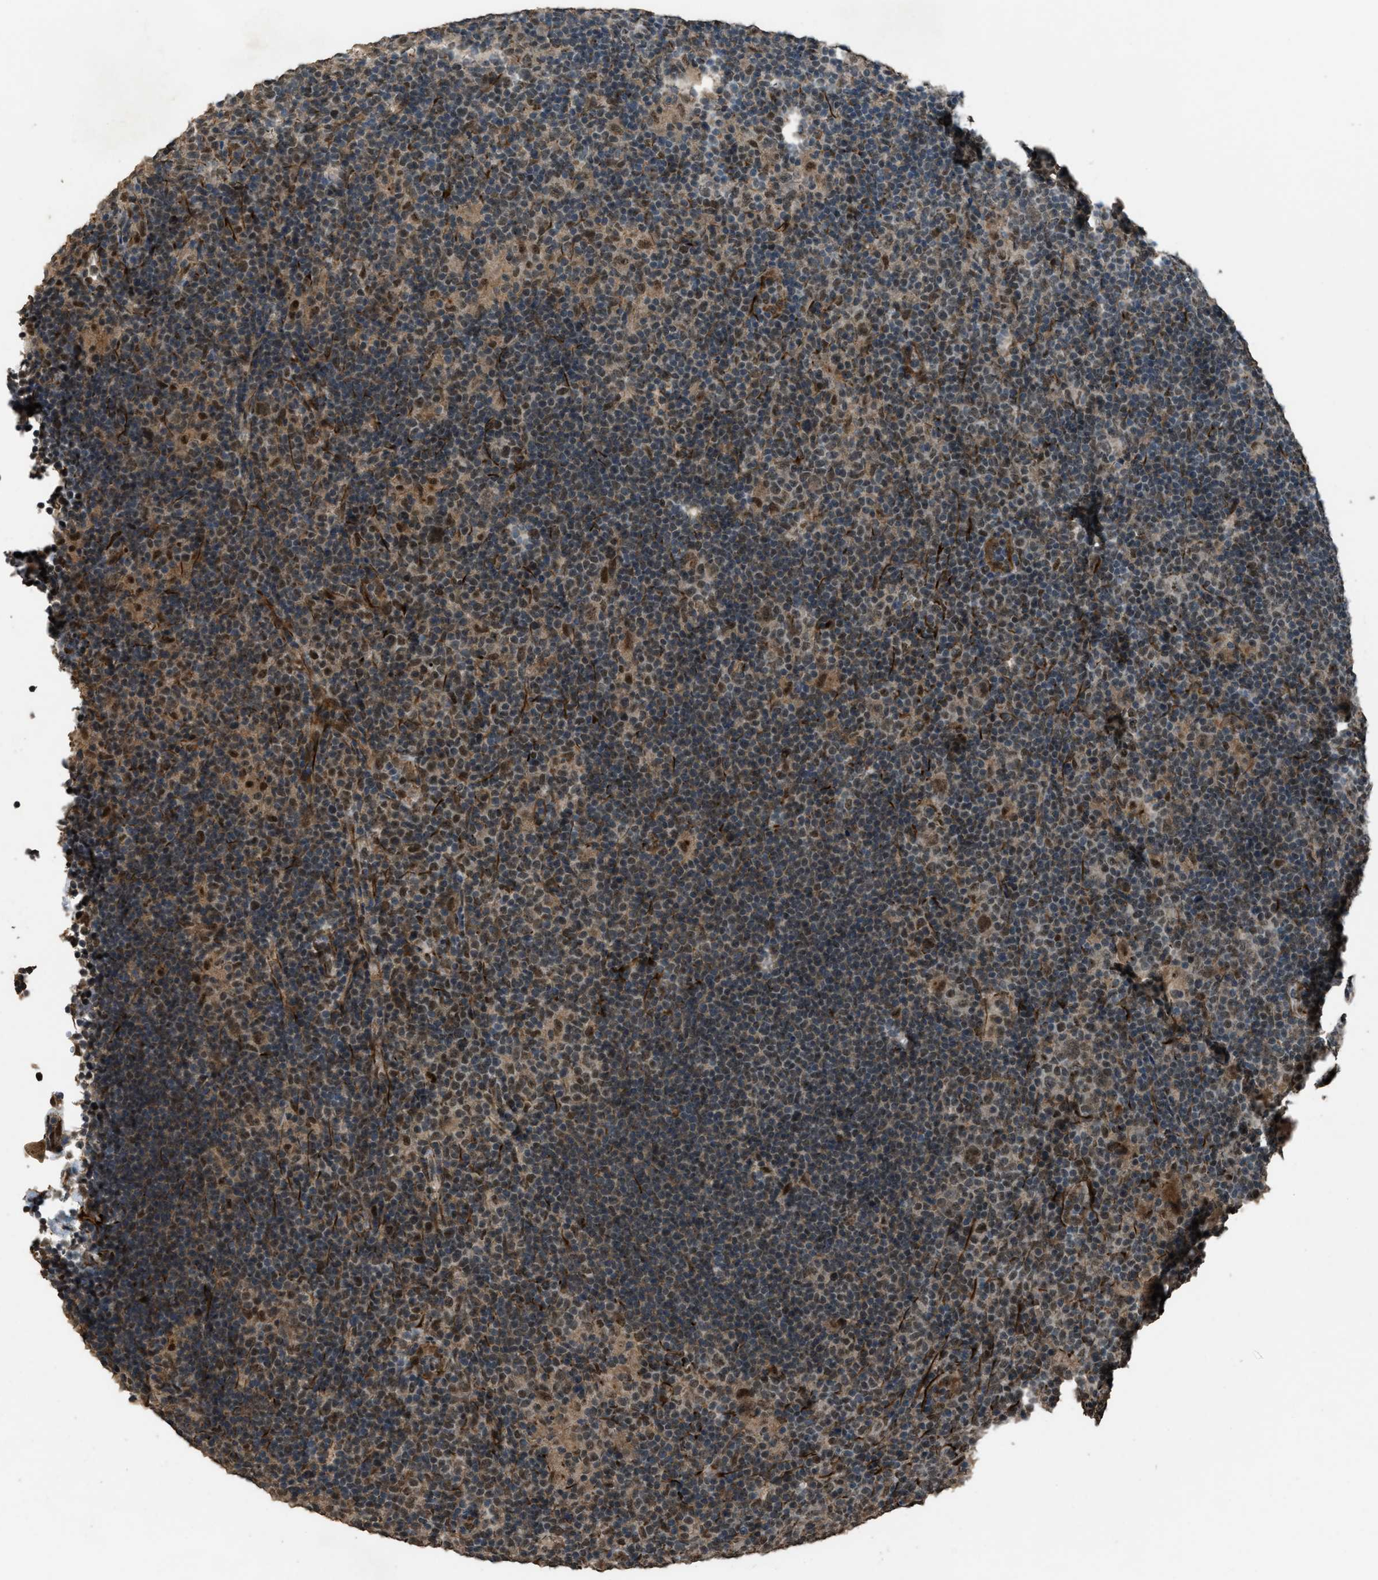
{"staining": {"intensity": "moderate", "quantity": ">75%", "location": "nuclear"}, "tissue": "lymphoma", "cell_type": "Tumor cells", "image_type": "cancer", "snomed": [{"axis": "morphology", "description": "Hodgkin's disease, NOS"}, {"axis": "topography", "description": "Lymph node"}], "caption": "Tumor cells reveal medium levels of moderate nuclear positivity in about >75% of cells in human lymphoma.", "gene": "SERTAD2", "patient": {"sex": "female", "age": 57}}